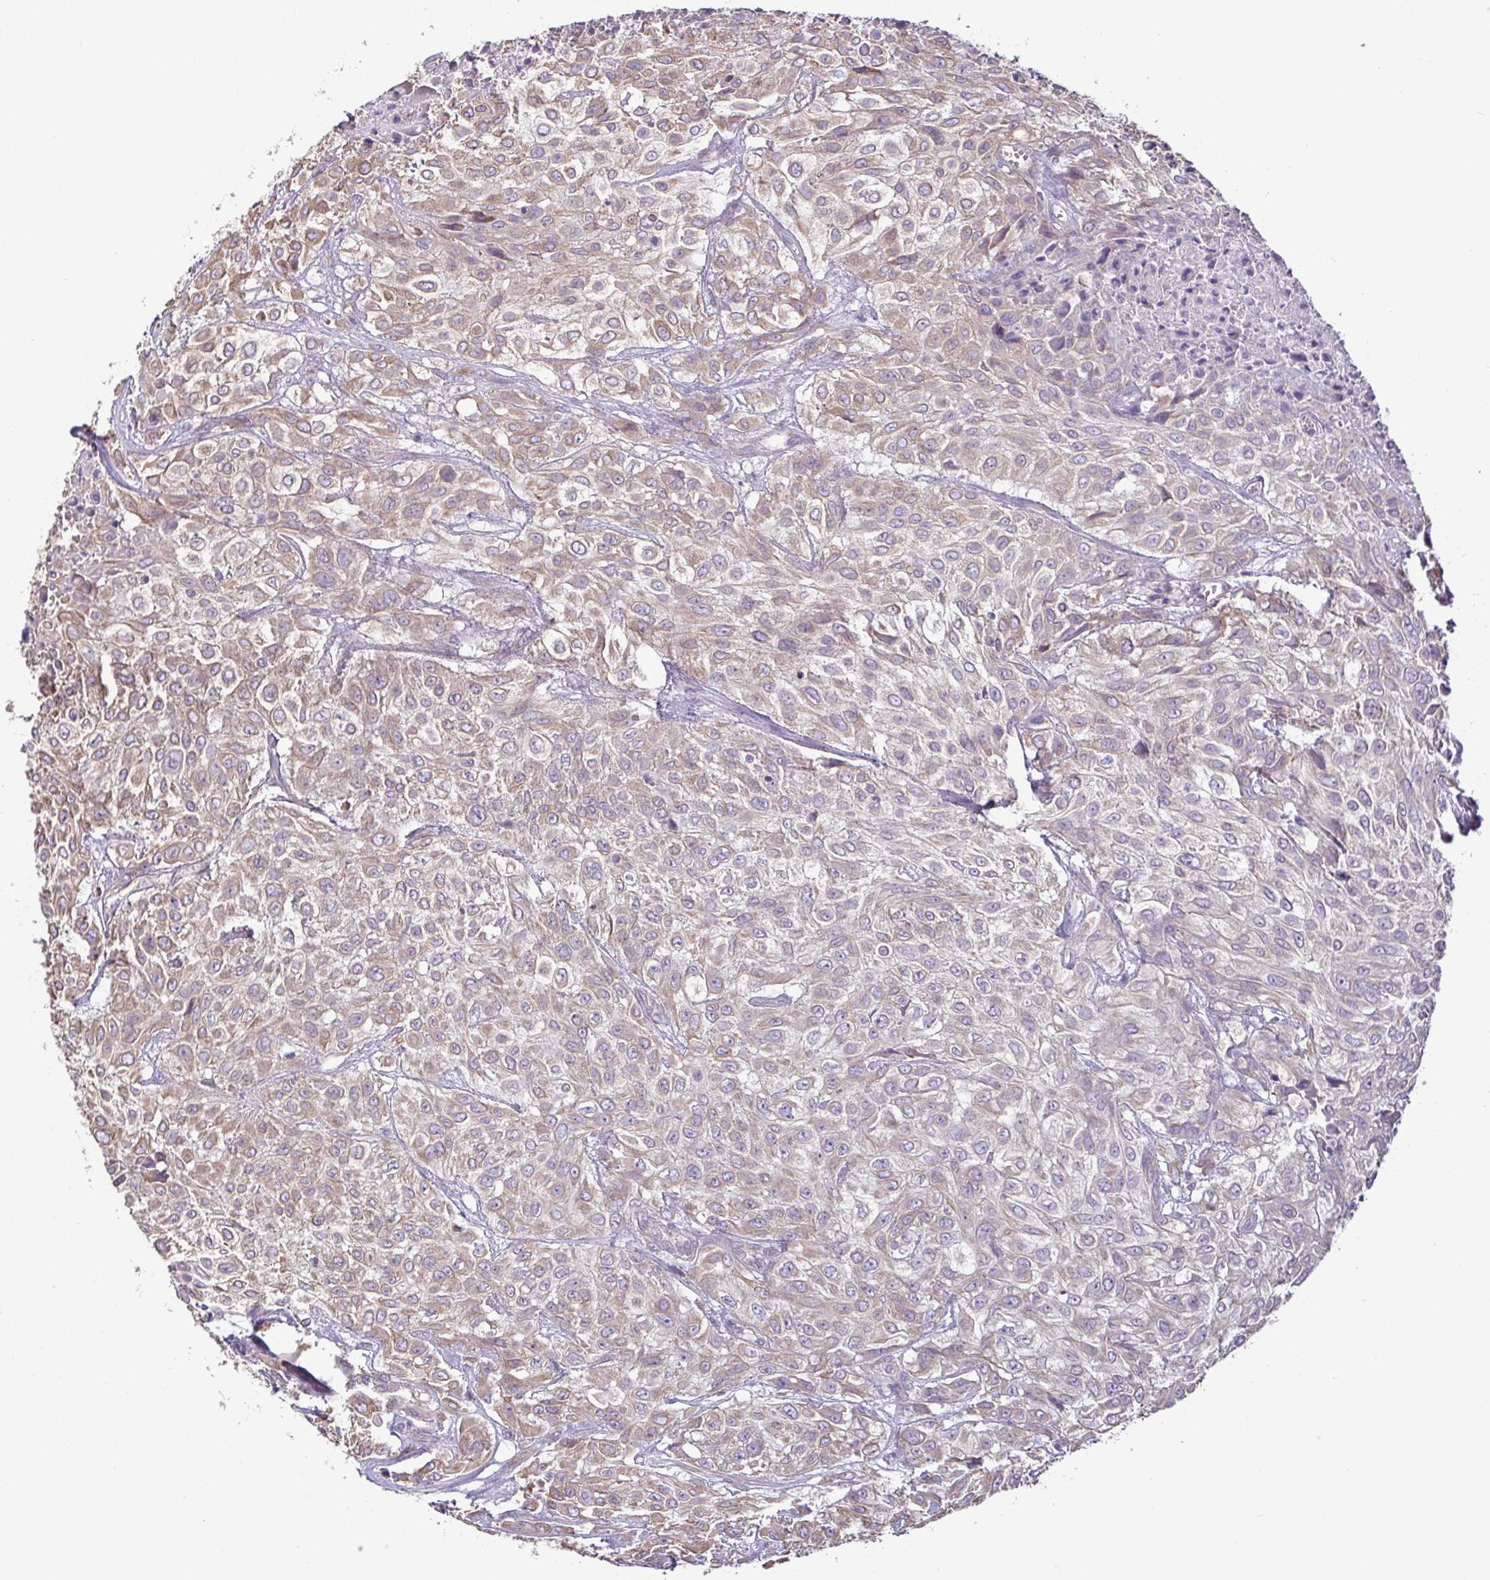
{"staining": {"intensity": "weak", "quantity": ">75%", "location": "cytoplasmic/membranous"}, "tissue": "urothelial cancer", "cell_type": "Tumor cells", "image_type": "cancer", "snomed": [{"axis": "morphology", "description": "Urothelial carcinoma, High grade"}, {"axis": "topography", "description": "Urinary bladder"}], "caption": "This is an image of immunohistochemistry (IHC) staining of urothelial cancer, which shows weak expression in the cytoplasmic/membranous of tumor cells.", "gene": "MYL10", "patient": {"sex": "male", "age": 57}}